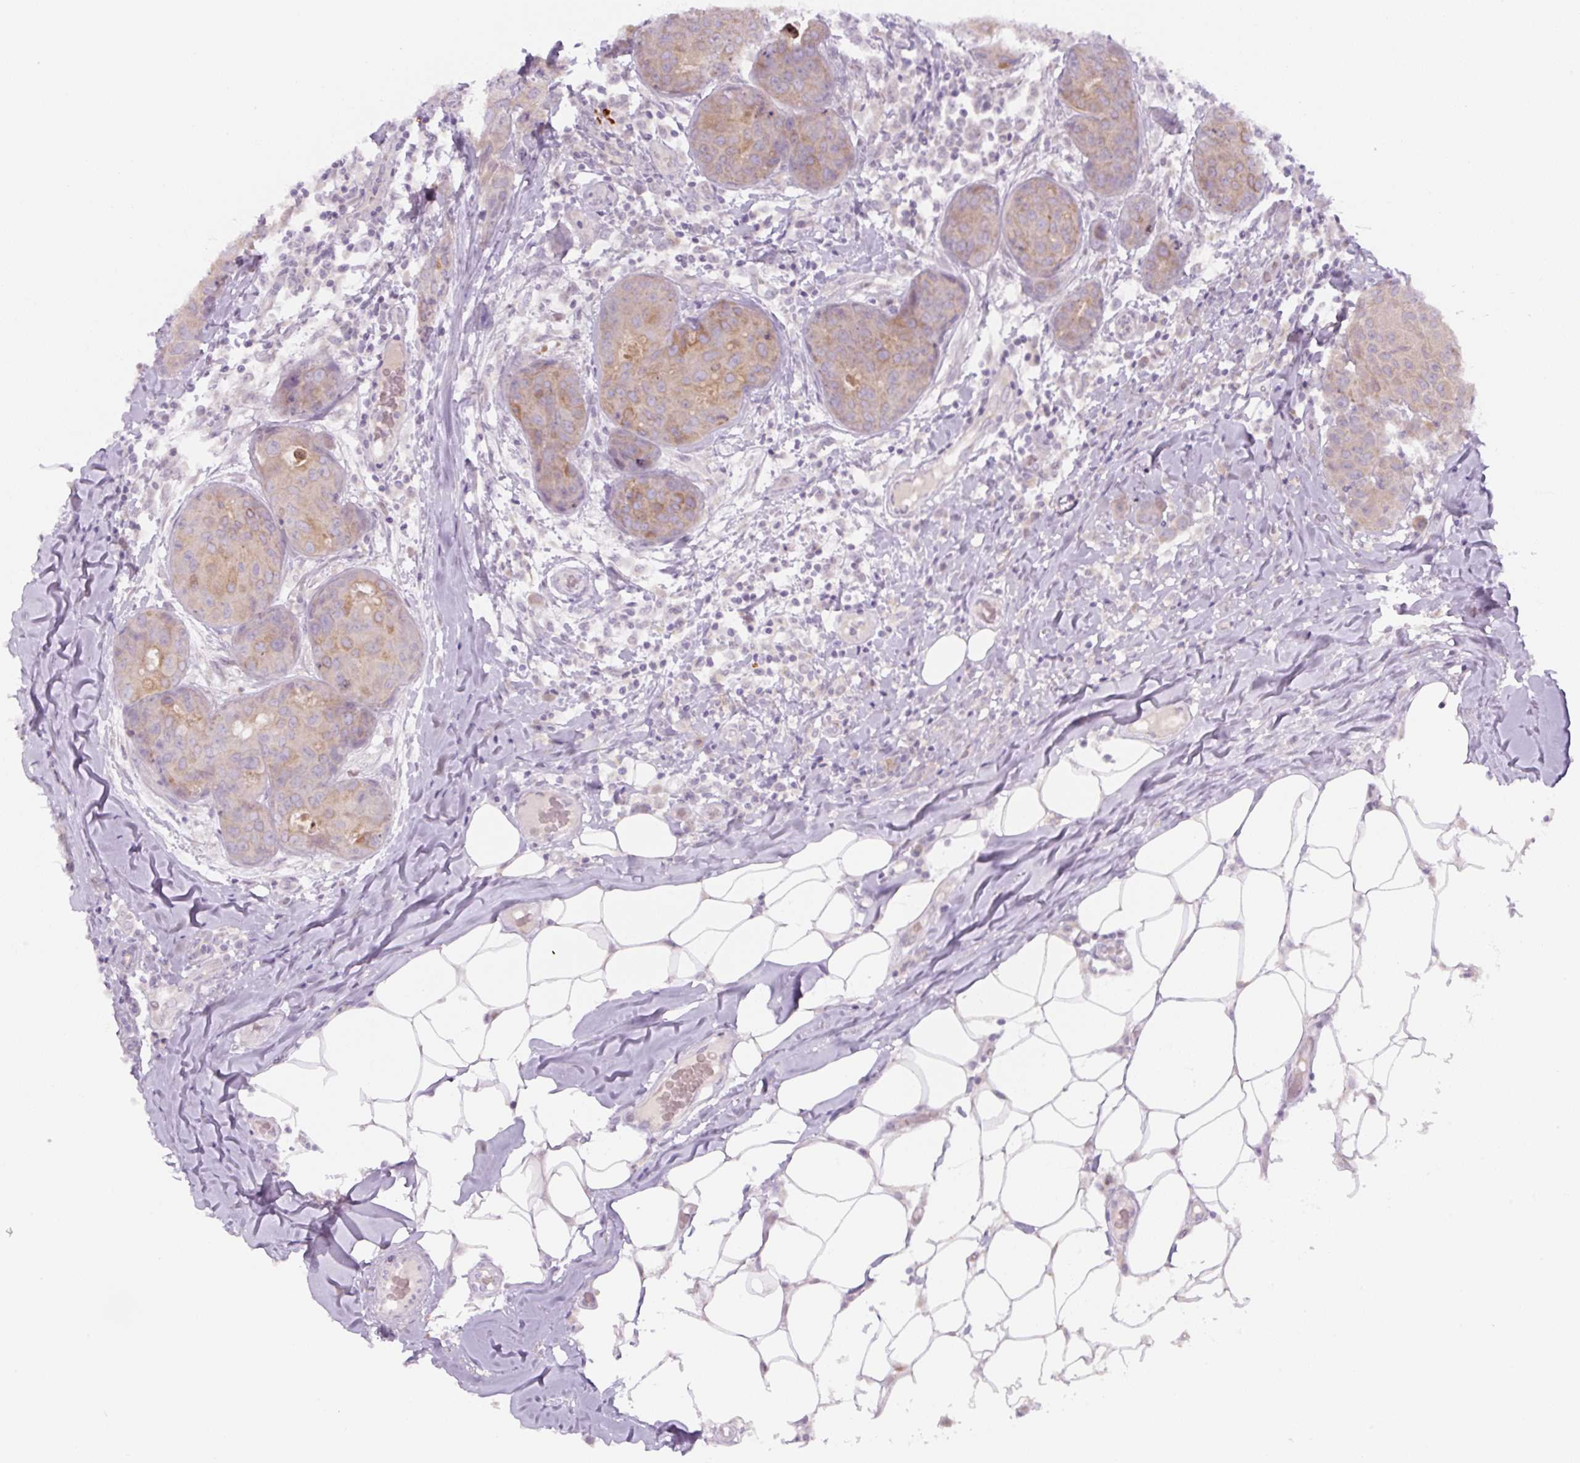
{"staining": {"intensity": "weak", "quantity": "25%-75%", "location": "cytoplasmic/membranous"}, "tissue": "breast cancer", "cell_type": "Tumor cells", "image_type": "cancer", "snomed": [{"axis": "morphology", "description": "Duct carcinoma"}, {"axis": "topography", "description": "Breast"}], "caption": "Brown immunohistochemical staining in breast cancer (infiltrating ductal carcinoma) shows weak cytoplasmic/membranous staining in approximately 25%-75% of tumor cells. The staining was performed using DAB to visualize the protein expression in brown, while the nuclei were stained in blue with hematoxylin (Magnification: 20x).", "gene": "YIF1B", "patient": {"sex": "female", "age": 43}}